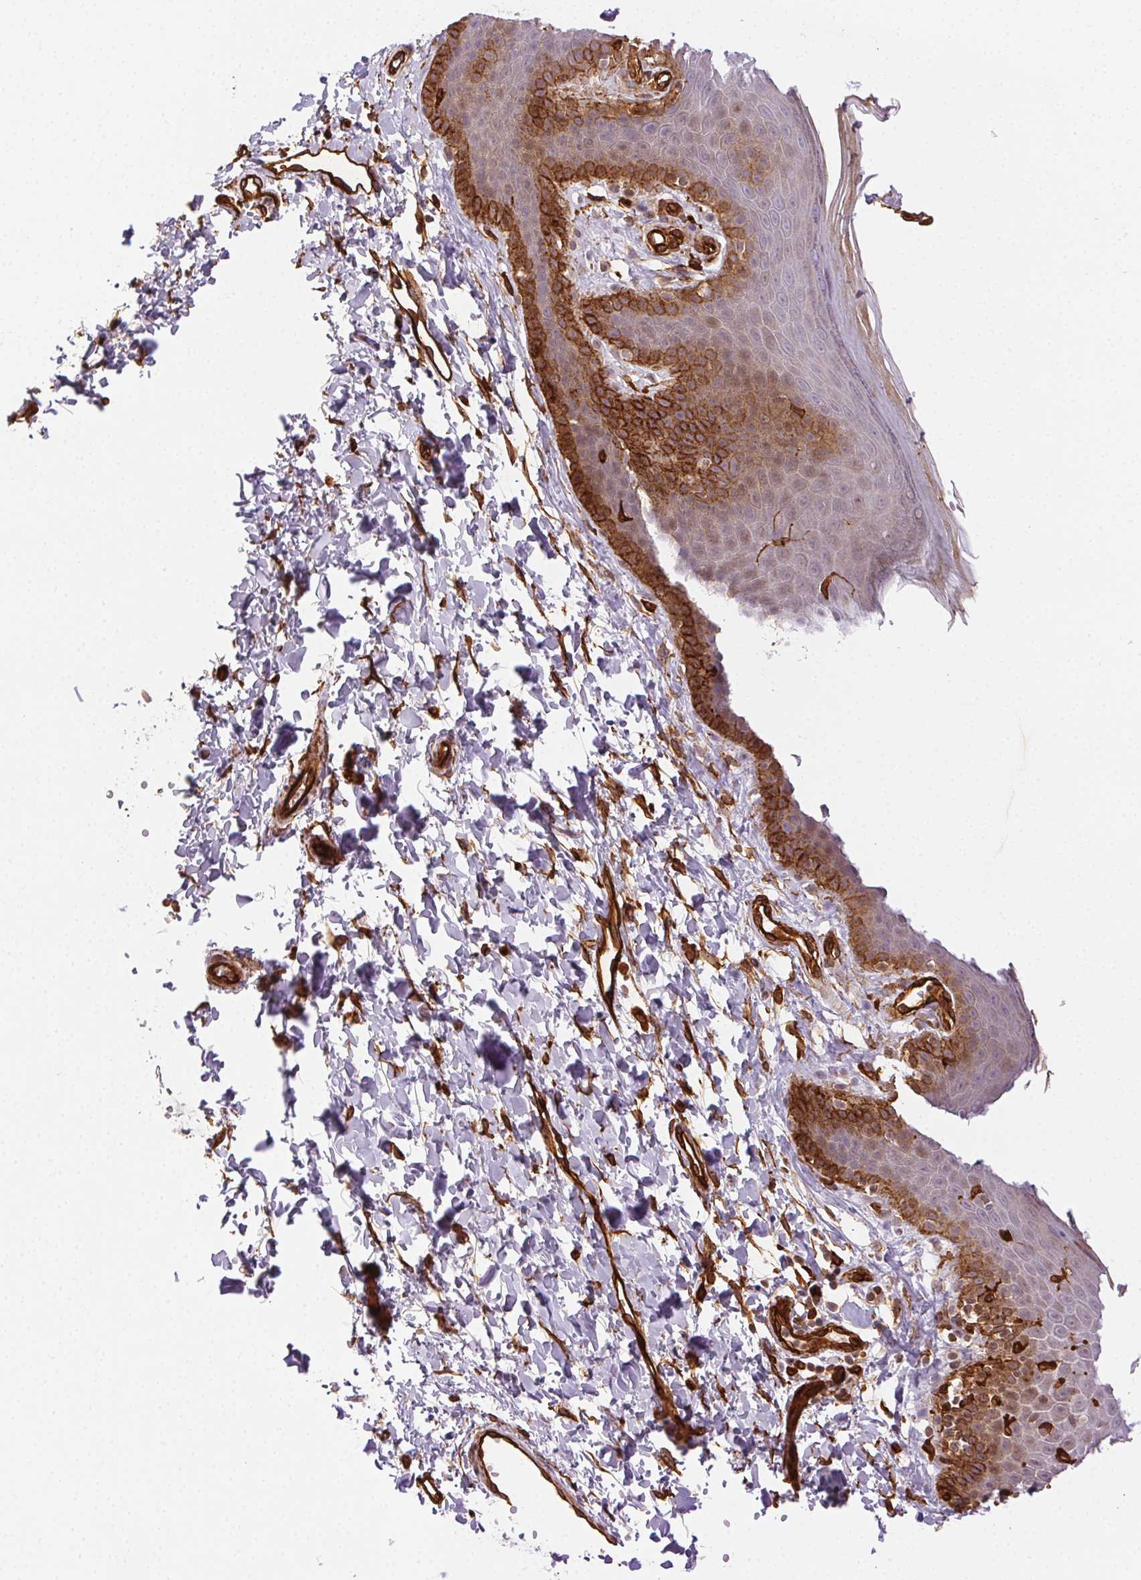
{"staining": {"intensity": "strong", "quantity": "<25%", "location": "cytoplasmic/membranous"}, "tissue": "skin", "cell_type": "Epidermal cells", "image_type": "normal", "snomed": [{"axis": "morphology", "description": "Normal tissue, NOS"}, {"axis": "topography", "description": "Anal"}], "caption": "Protein staining by IHC displays strong cytoplasmic/membranous expression in about <25% of epidermal cells in benign skin.", "gene": "RNASET2", "patient": {"sex": "male", "age": 53}}